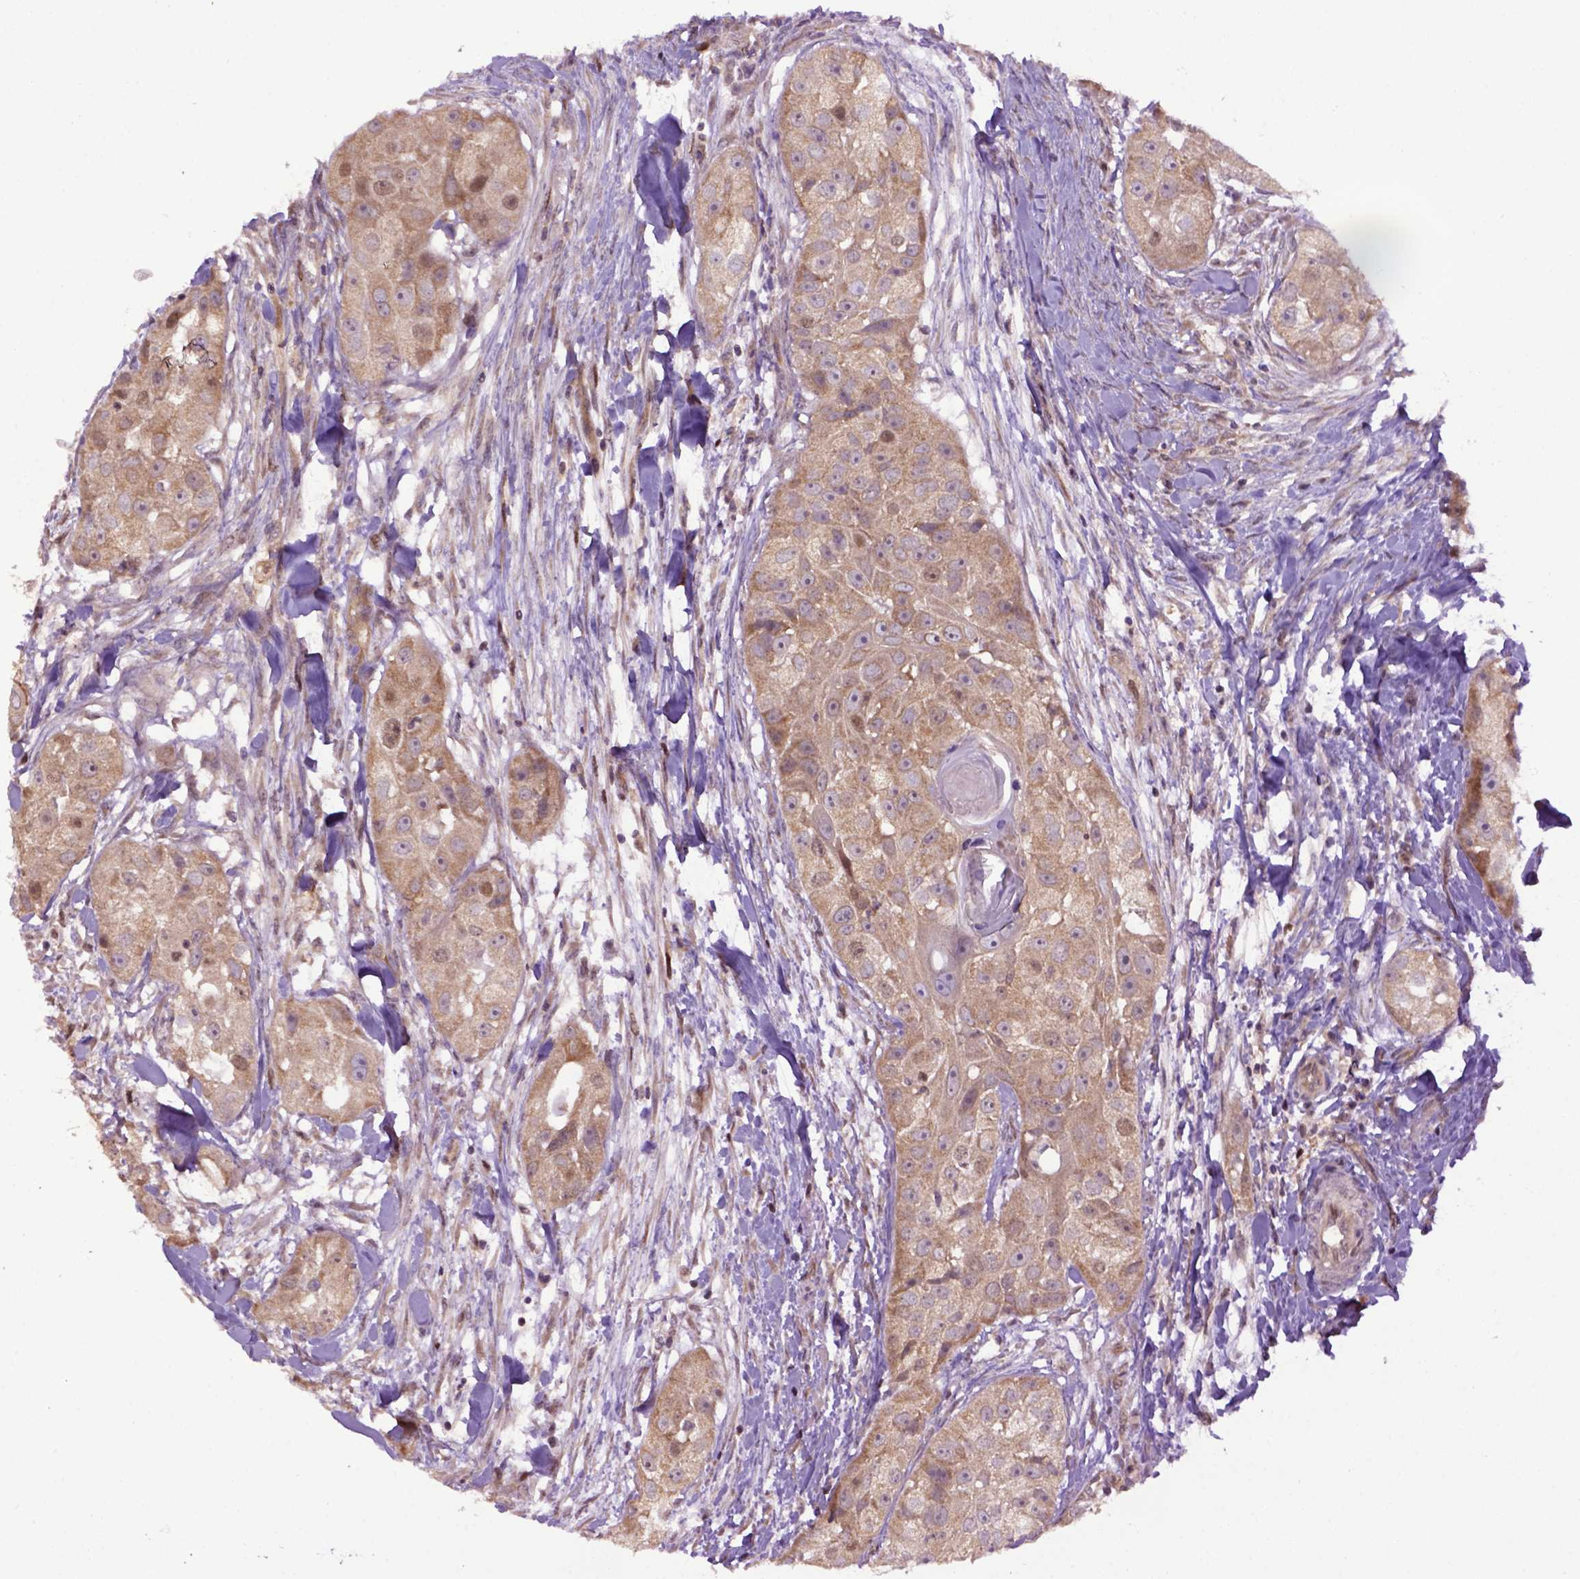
{"staining": {"intensity": "moderate", "quantity": ">75%", "location": "cytoplasmic/membranous"}, "tissue": "head and neck cancer", "cell_type": "Tumor cells", "image_type": "cancer", "snomed": [{"axis": "morphology", "description": "Squamous cell carcinoma, NOS"}, {"axis": "topography", "description": "Head-Neck"}], "caption": "Brown immunohistochemical staining in head and neck cancer (squamous cell carcinoma) exhibits moderate cytoplasmic/membranous positivity in about >75% of tumor cells.", "gene": "WDR48", "patient": {"sex": "male", "age": 51}}